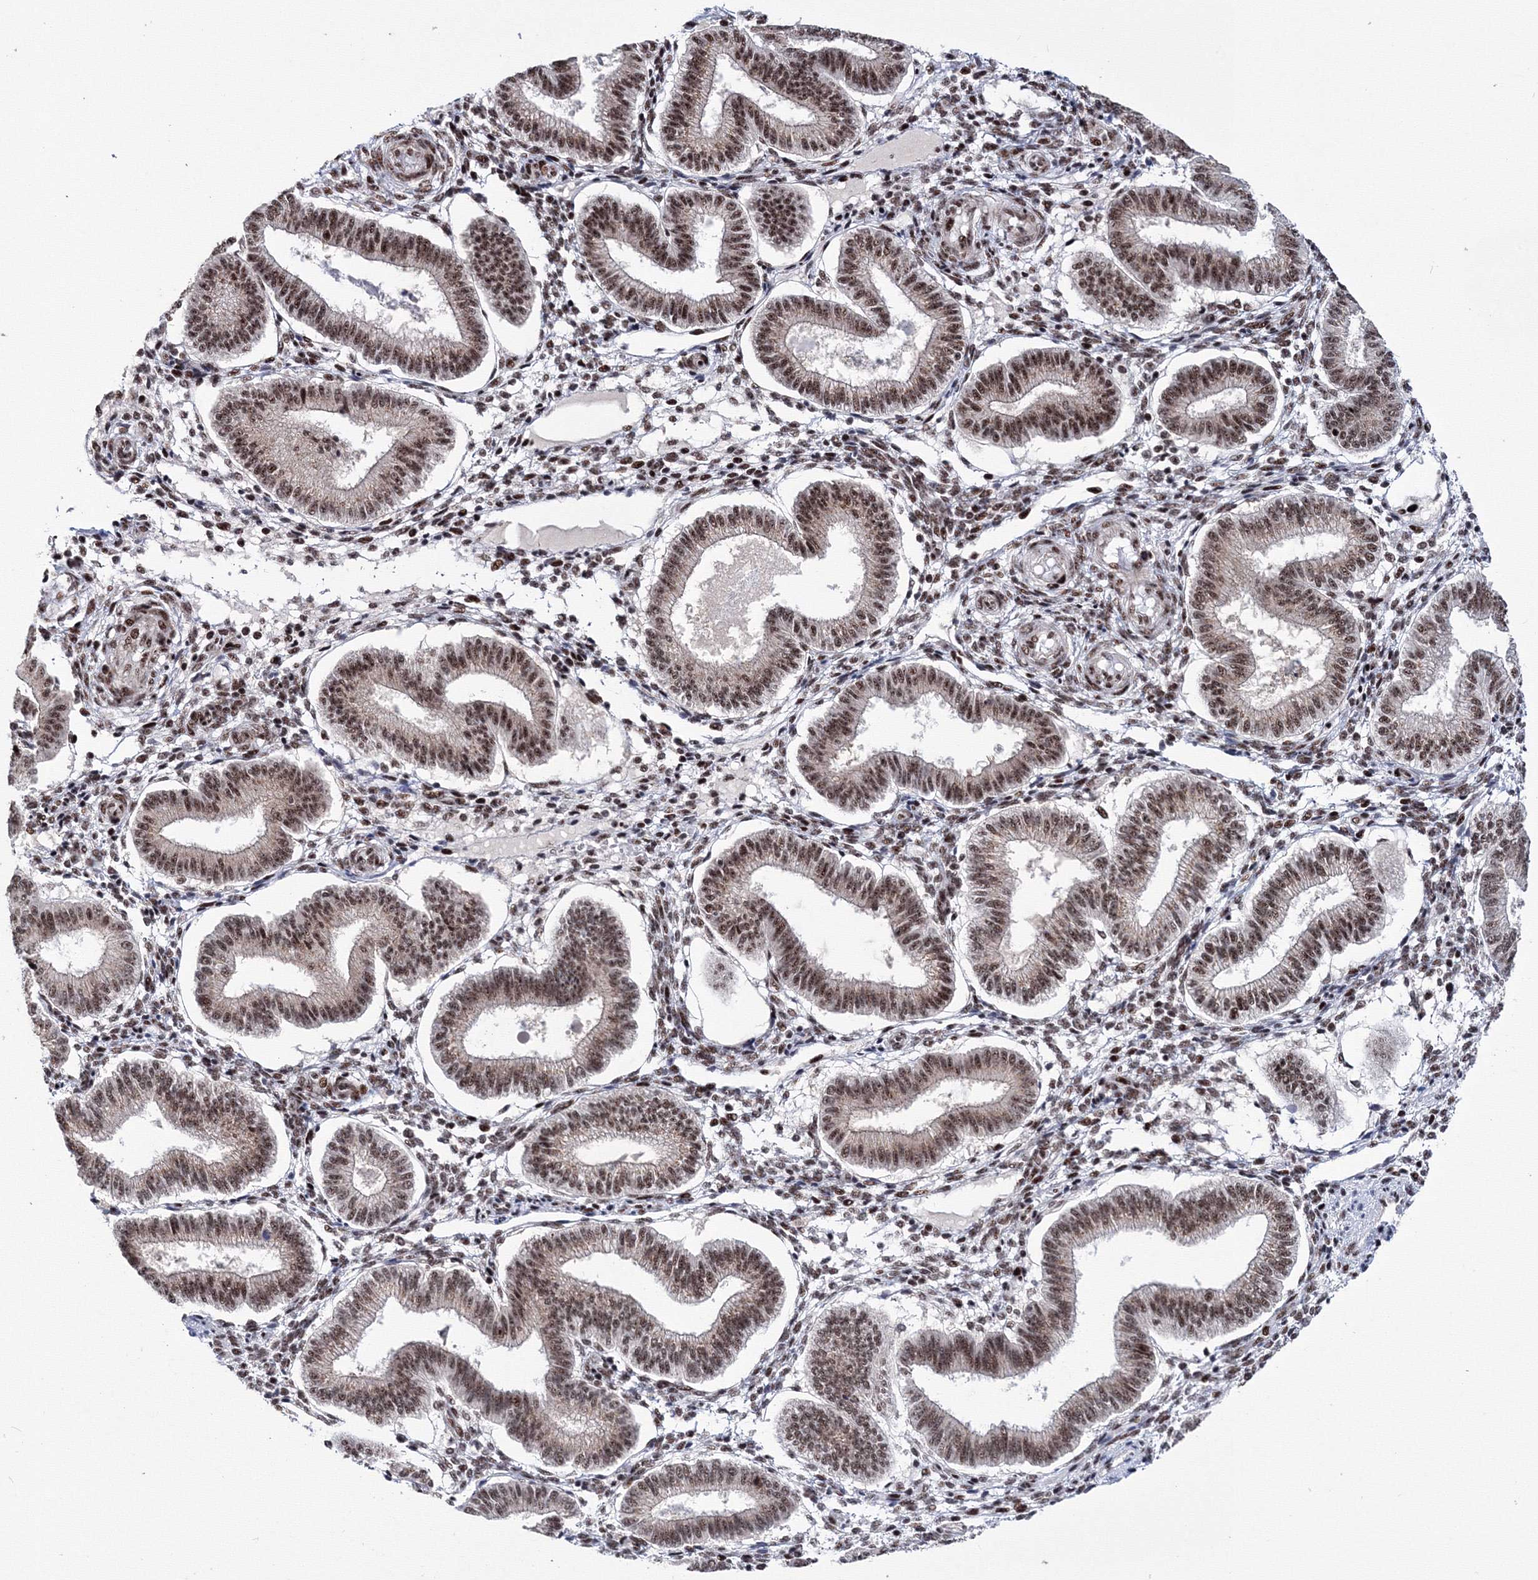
{"staining": {"intensity": "moderate", "quantity": "25%-75%", "location": "nuclear"}, "tissue": "endometrium", "cell_type": "Cells in endometrial stroma", "image_type": "normal", "snomed": [{"axis": "morphology", "description": "Normal tissue, NOS"}, {"axis": "topography", "description": "Endometrium"}], "caption": "Protein staining demonstrates moderate nuclear staining in approximately 25%-75% of cells in endometrial stroma in normal endometrium.", "gene": "TATDN2", "patient": {"sex": "female", "age": 39}}